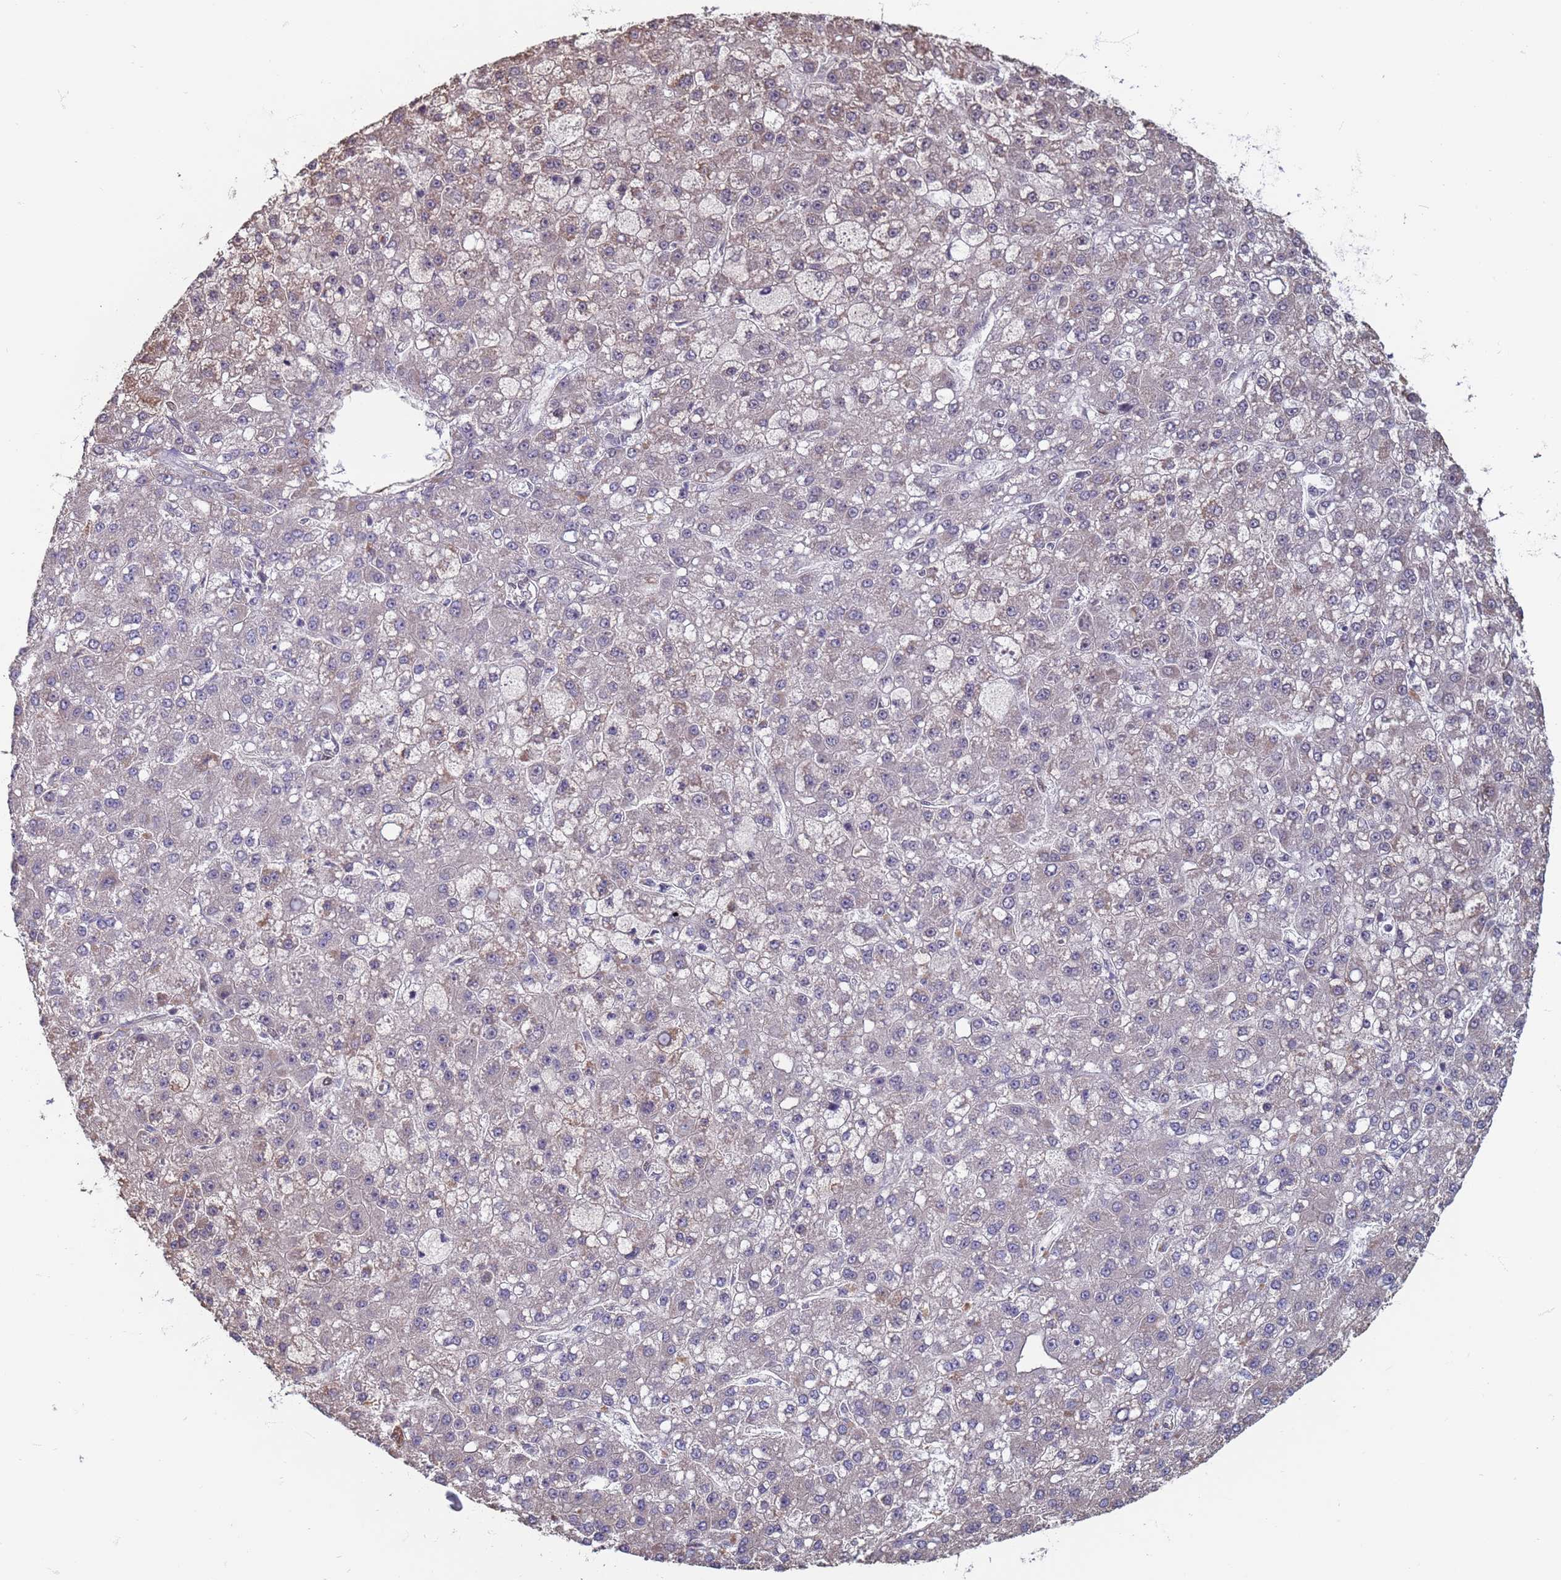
{"staining": {"intensity": "negative", "quantity": "none", "location": "none"}, "tissue": "liver cancer", "cell_type": "Tumor cells", "image_type": "cancer", "snomed": [{"axis": "morphology", "description": "Carcinoma, Hepatocellular, NOS"}, {"axis": "topography", "description": "Liver"}], "caption": "The image displays no staining of tumor cells in liver hepatocellular carcinoma.", "gene": "SAE1", "patient": {"sex": "male", "age": 67}}